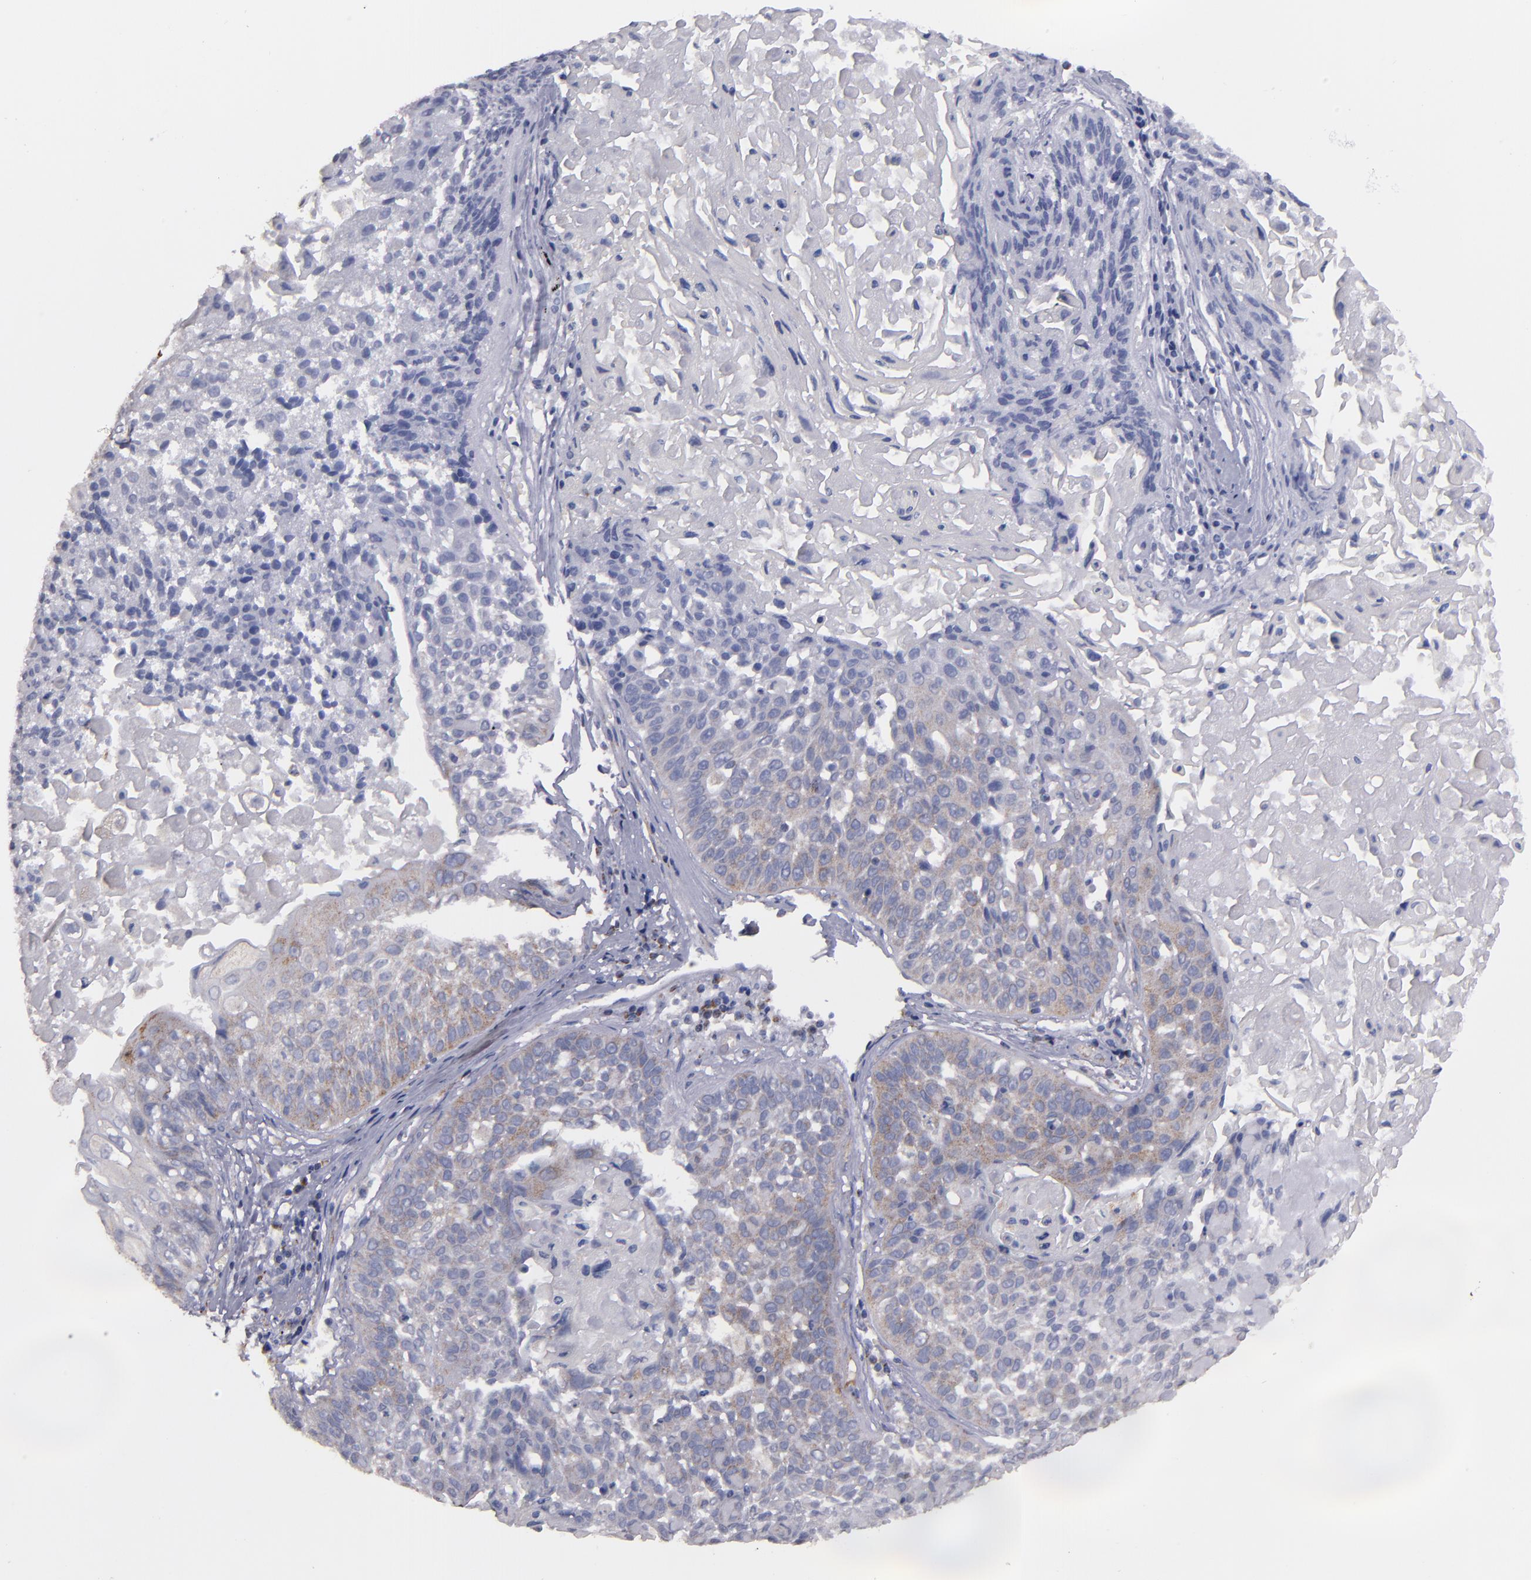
{"staining": {"intensity": "weak", "quantity": "<25%", "location": "cytoplasmic/membranous"}, "tissue": "lung cancer", "cell_type": "Tumor cells", "image_type": "cancer", "snomed": [{"axis": "morphology", "description": "Adenocarcinoma, NOS"}, {"axis": "topography", "description": "Lung"}], "caption": "Lung cancer was stained to show a protein in brown. There is no significant expression in tumor cells.", "gene": "CLTA", "patient": {"sex": "male", "age": 60}}